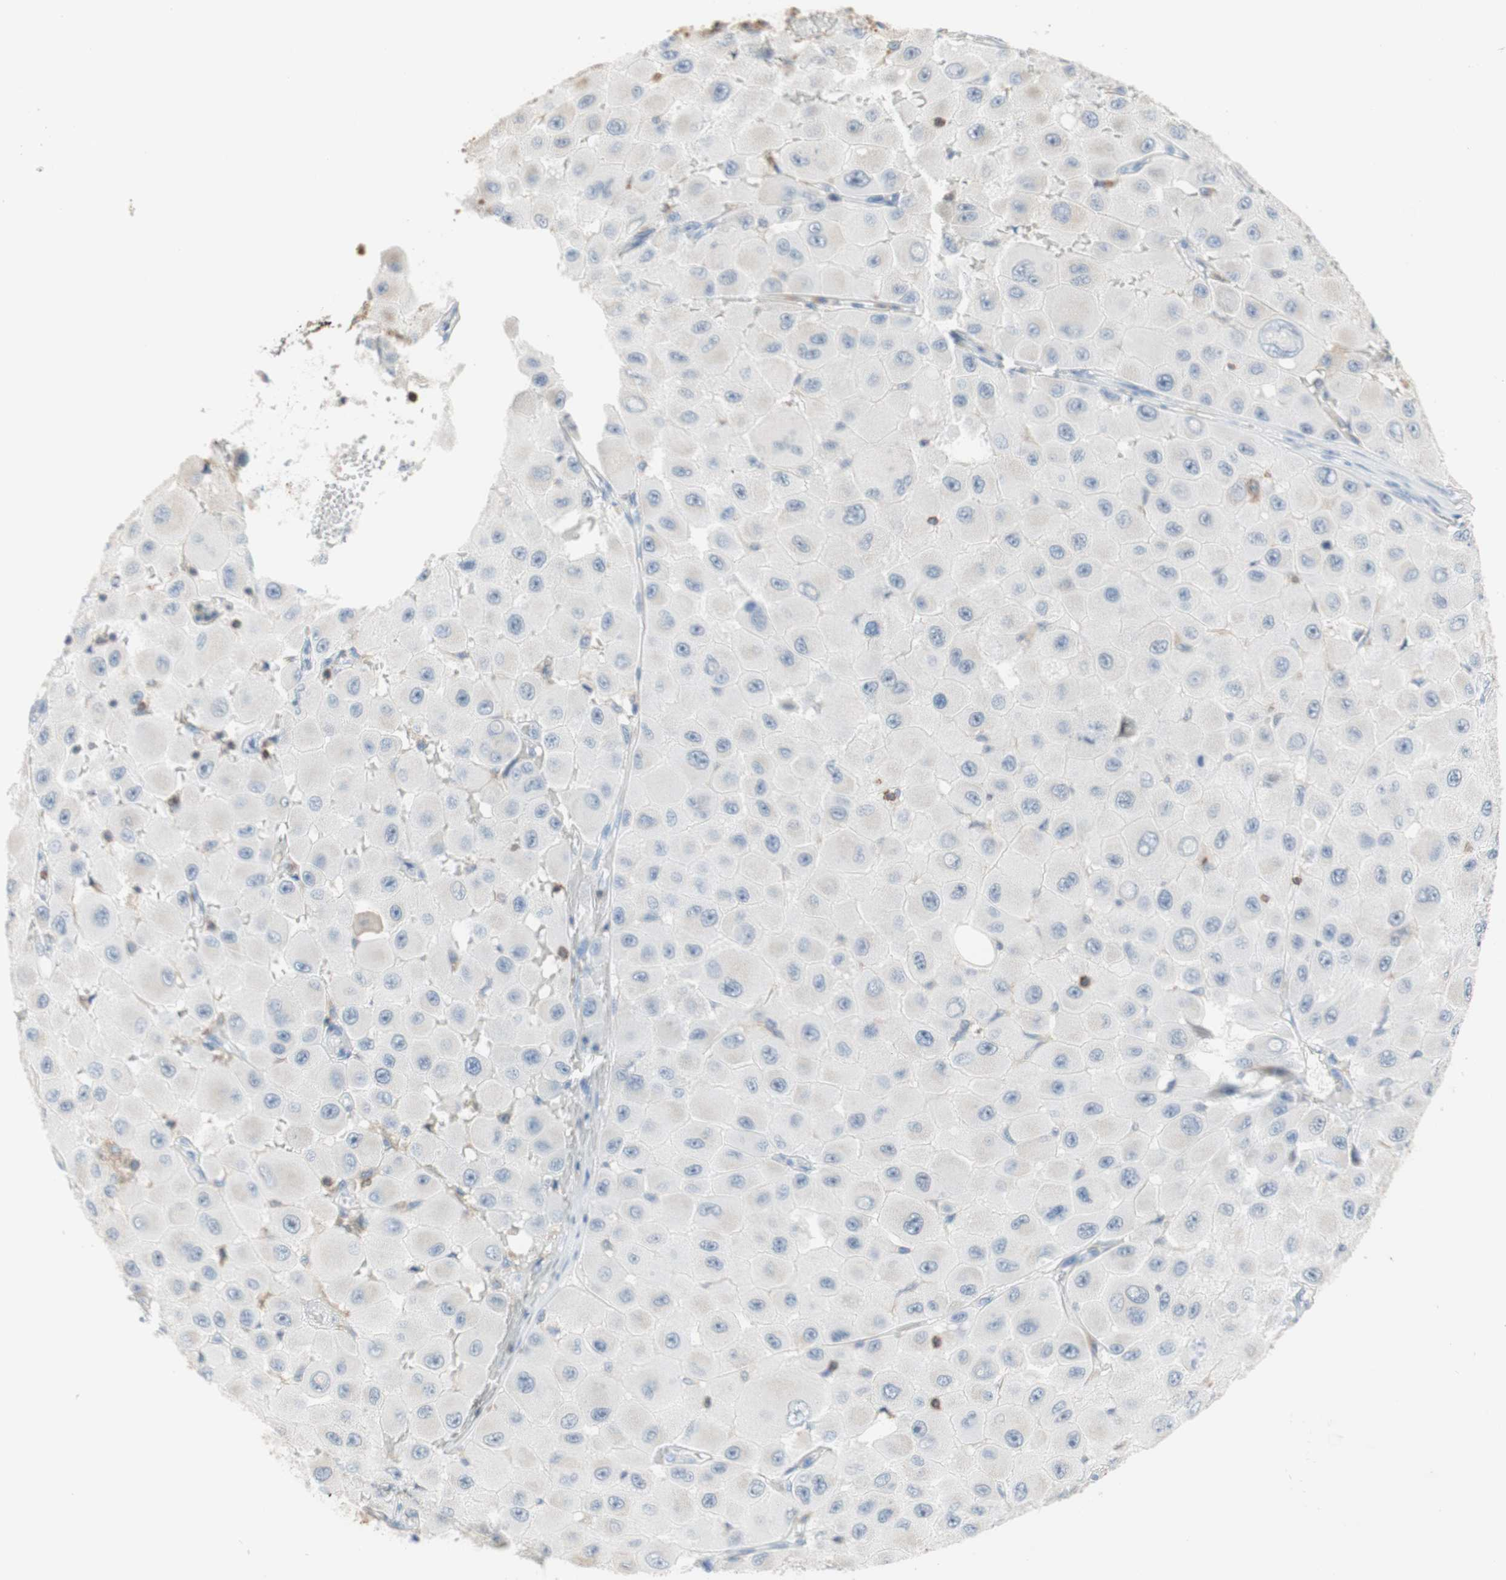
{"staining": {"intensity": "negative", "quantity": "none", "location": "none"}, "tissue": "melanoma", "cell_type": "Tumor cells", "image_type": "cancer", "snomed": [{"axis": "morphology", "description": "Malignant melanoma, NOS"}, {"axis": "topography", "description": "Skin"}], "caption": "The histopathology image exhibits no staining of tumor cells in malignant melanoma.", "gene": "SPINK6", "patient": {"sex": "female", "age": 81}}